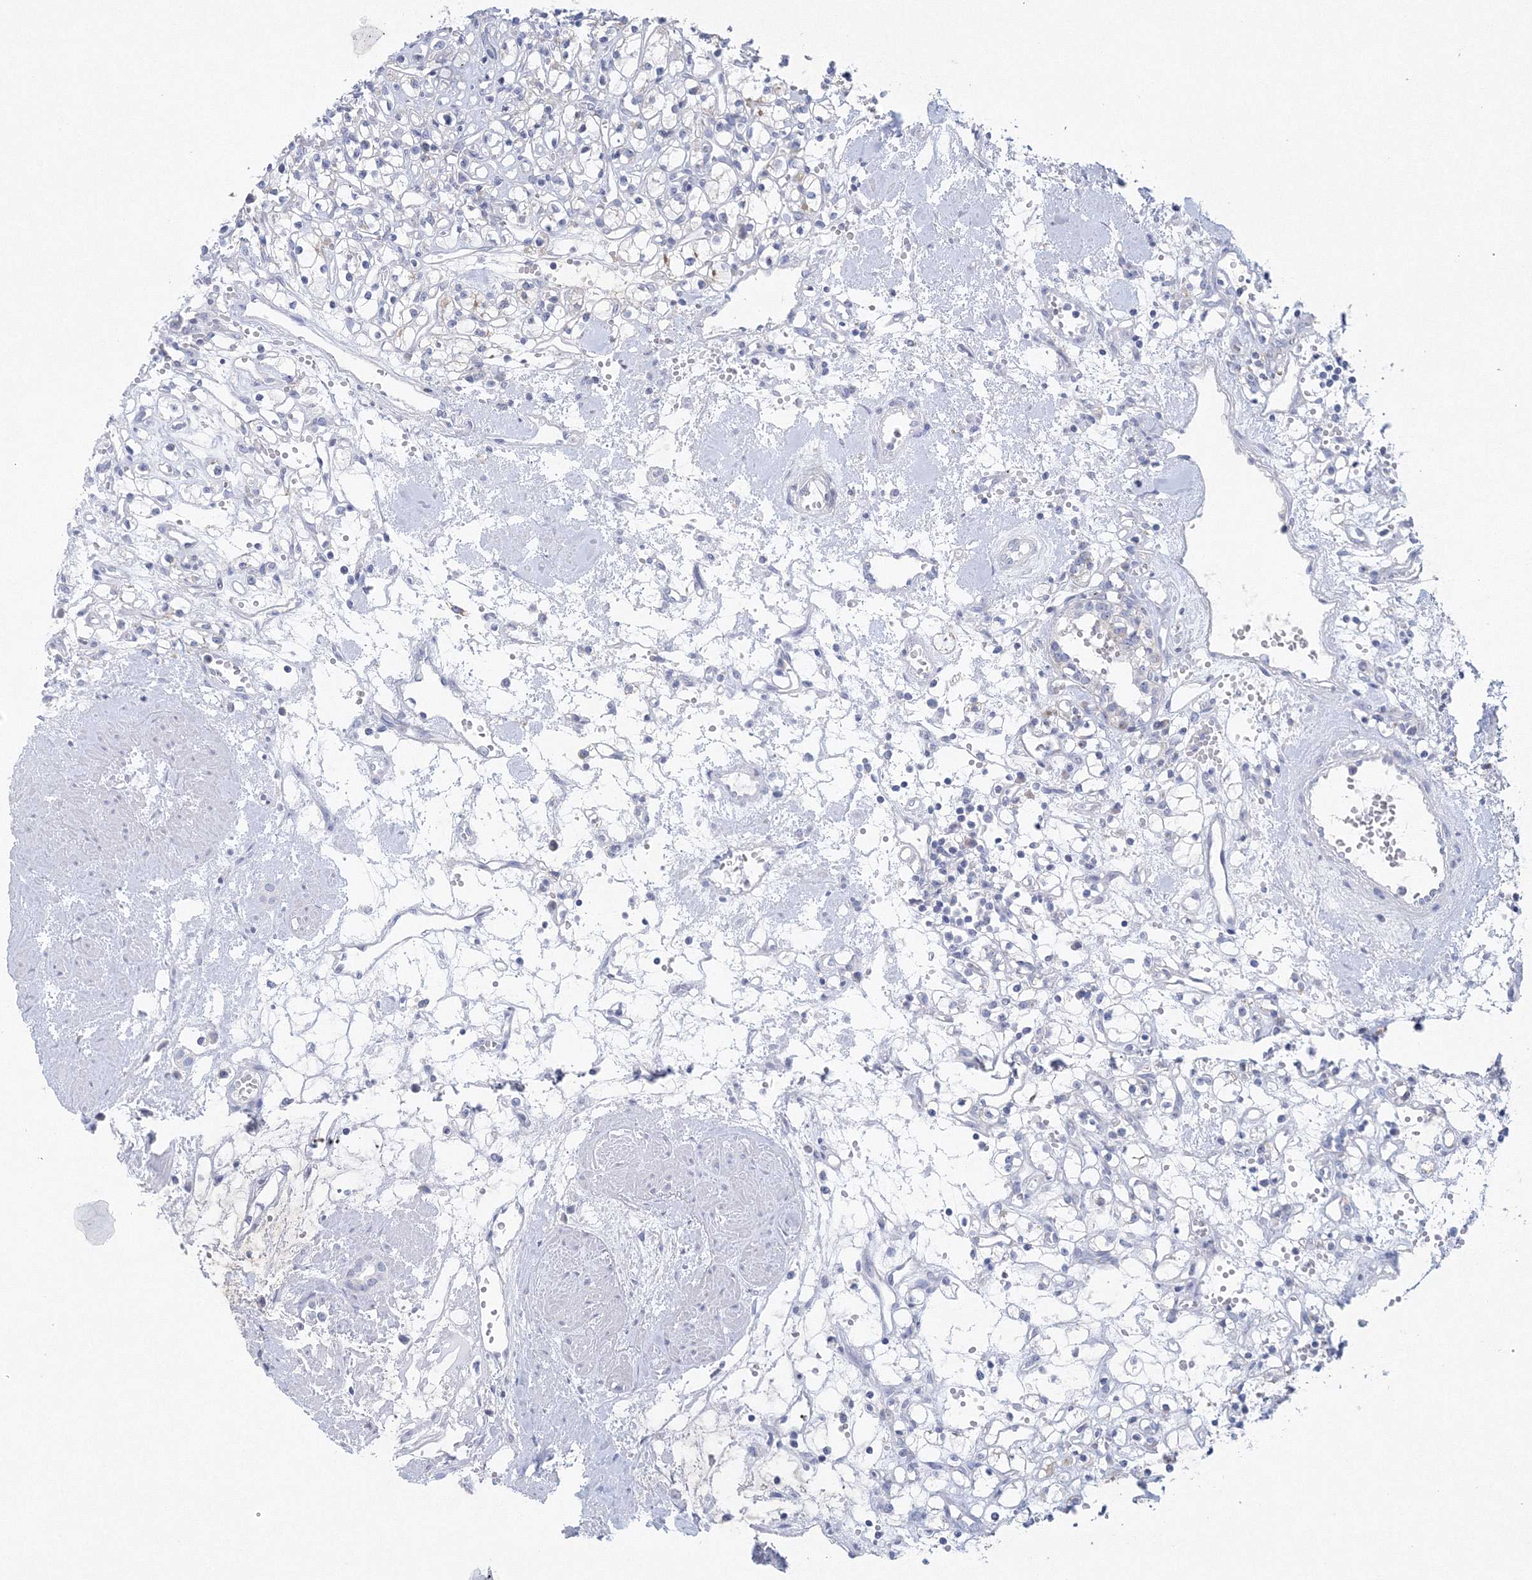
{"staining": {"intensity": "negative", "quantity": "none", "location": "none"}, "tissue": "renal cancer", "cell_type": "Tumor cells", "image_type": "cancer", "snomed": [{"axis": "morphology", "description": "Adenocarcinoma, NOS"}, {"axis": "topography", "description": "Kidney"}], "caption": "Protein analysis of renal adenocarcinoma demonstrates no significant staining in tumor cells. The staining was performed using DAB (3,3'-diaminobenzidine) to visualize the protein expression in brown, while the nuclei were stained in blue with hematoxylin (Magnification: 20x).", "gene": "NIPAL1", "patient": {"sex": "female", "age": 59}}